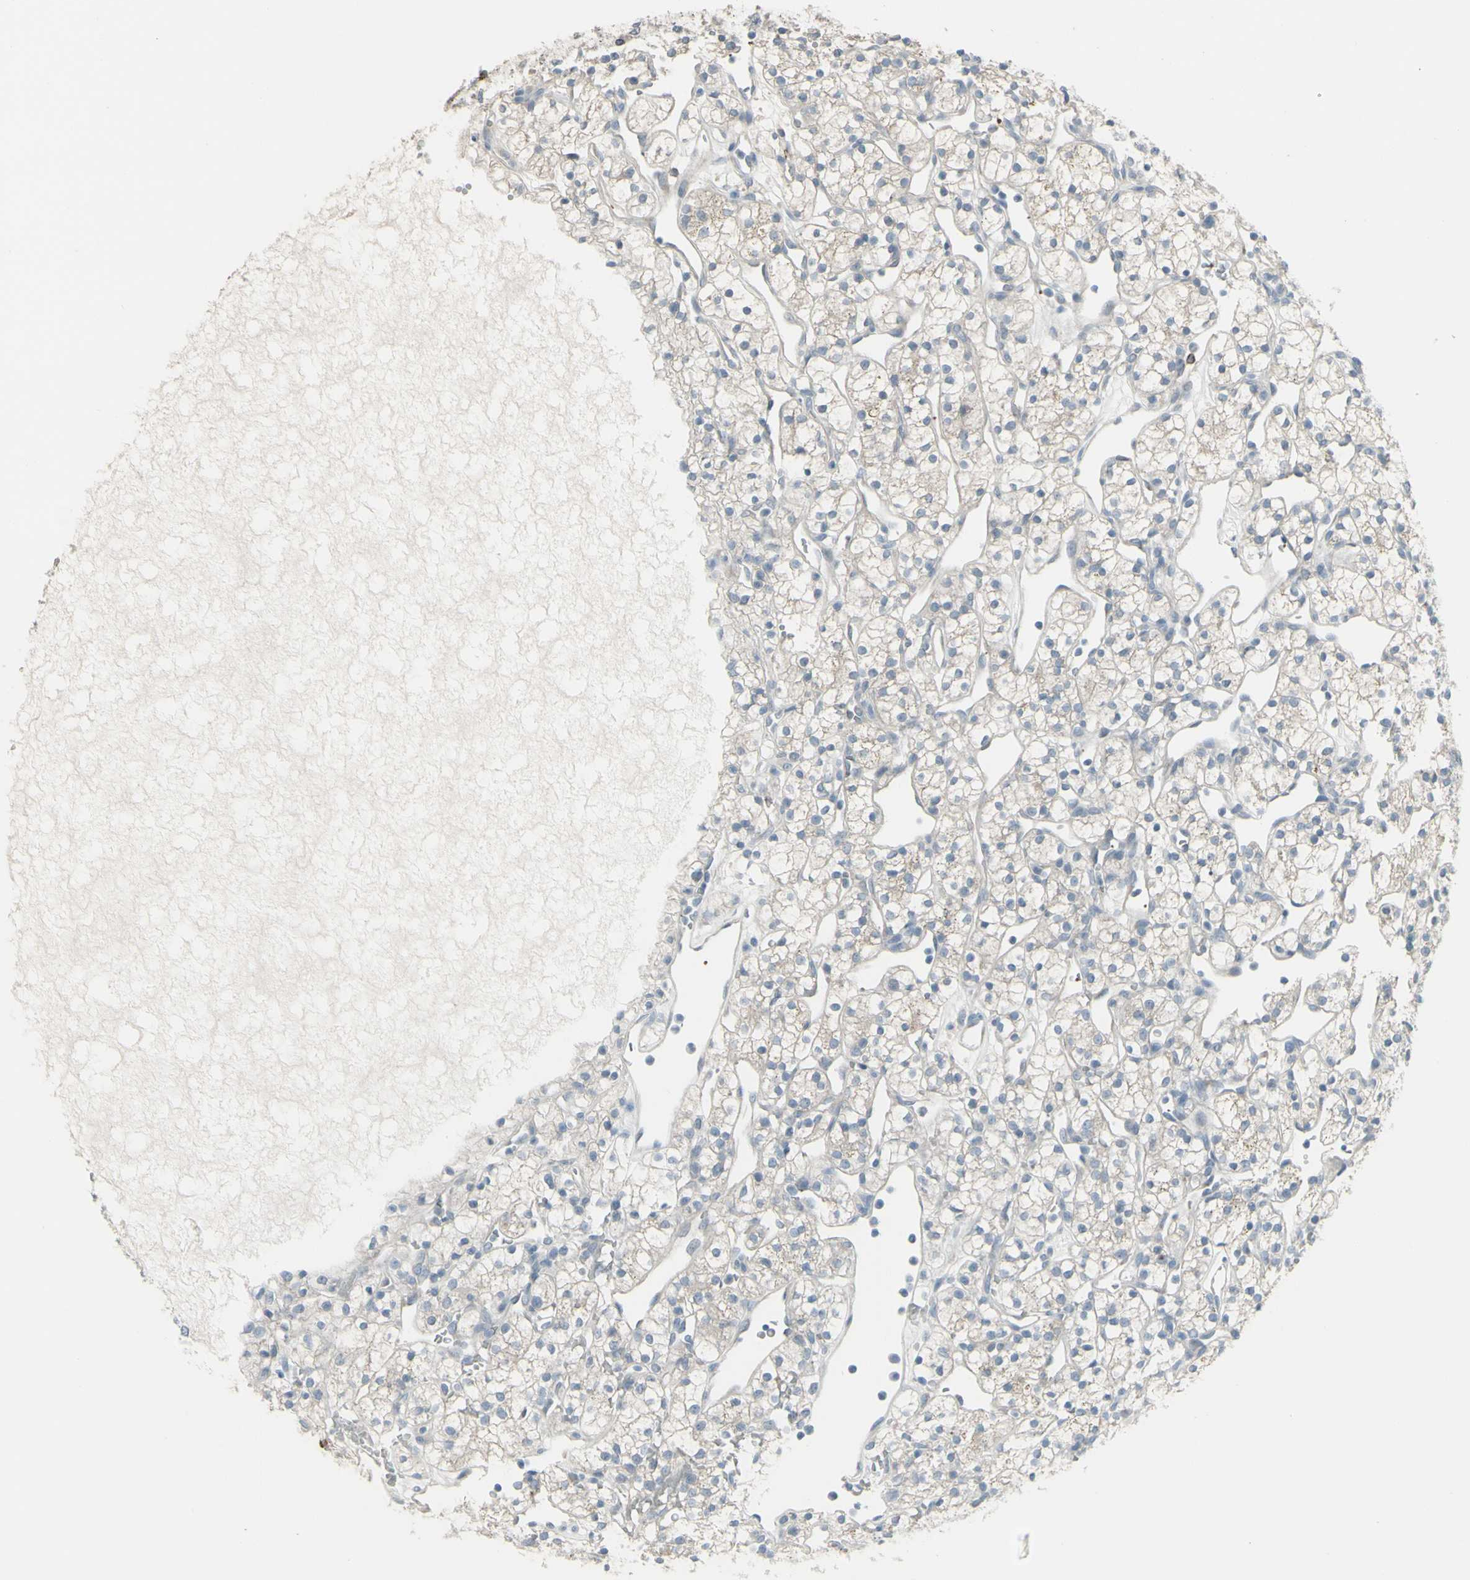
{"staining": {"intensity": "negative", "quantity": "none", "location": "none"}, "tissue": "renal cancer", "cell_type": "Tumor cells", "image_type": "cancer", "snomed": [{"axis": "morphology", "description": "Adenocarcinoma, NOS"}, {"axis": "topography", "description": "Kidney"}], "caption": "Renal adenocarcinoma was stained to show a protein in brown. There is no significant staining in tumor cells.", "gene": "CD79B", "patient": {"sex": "female", "age": 60}}